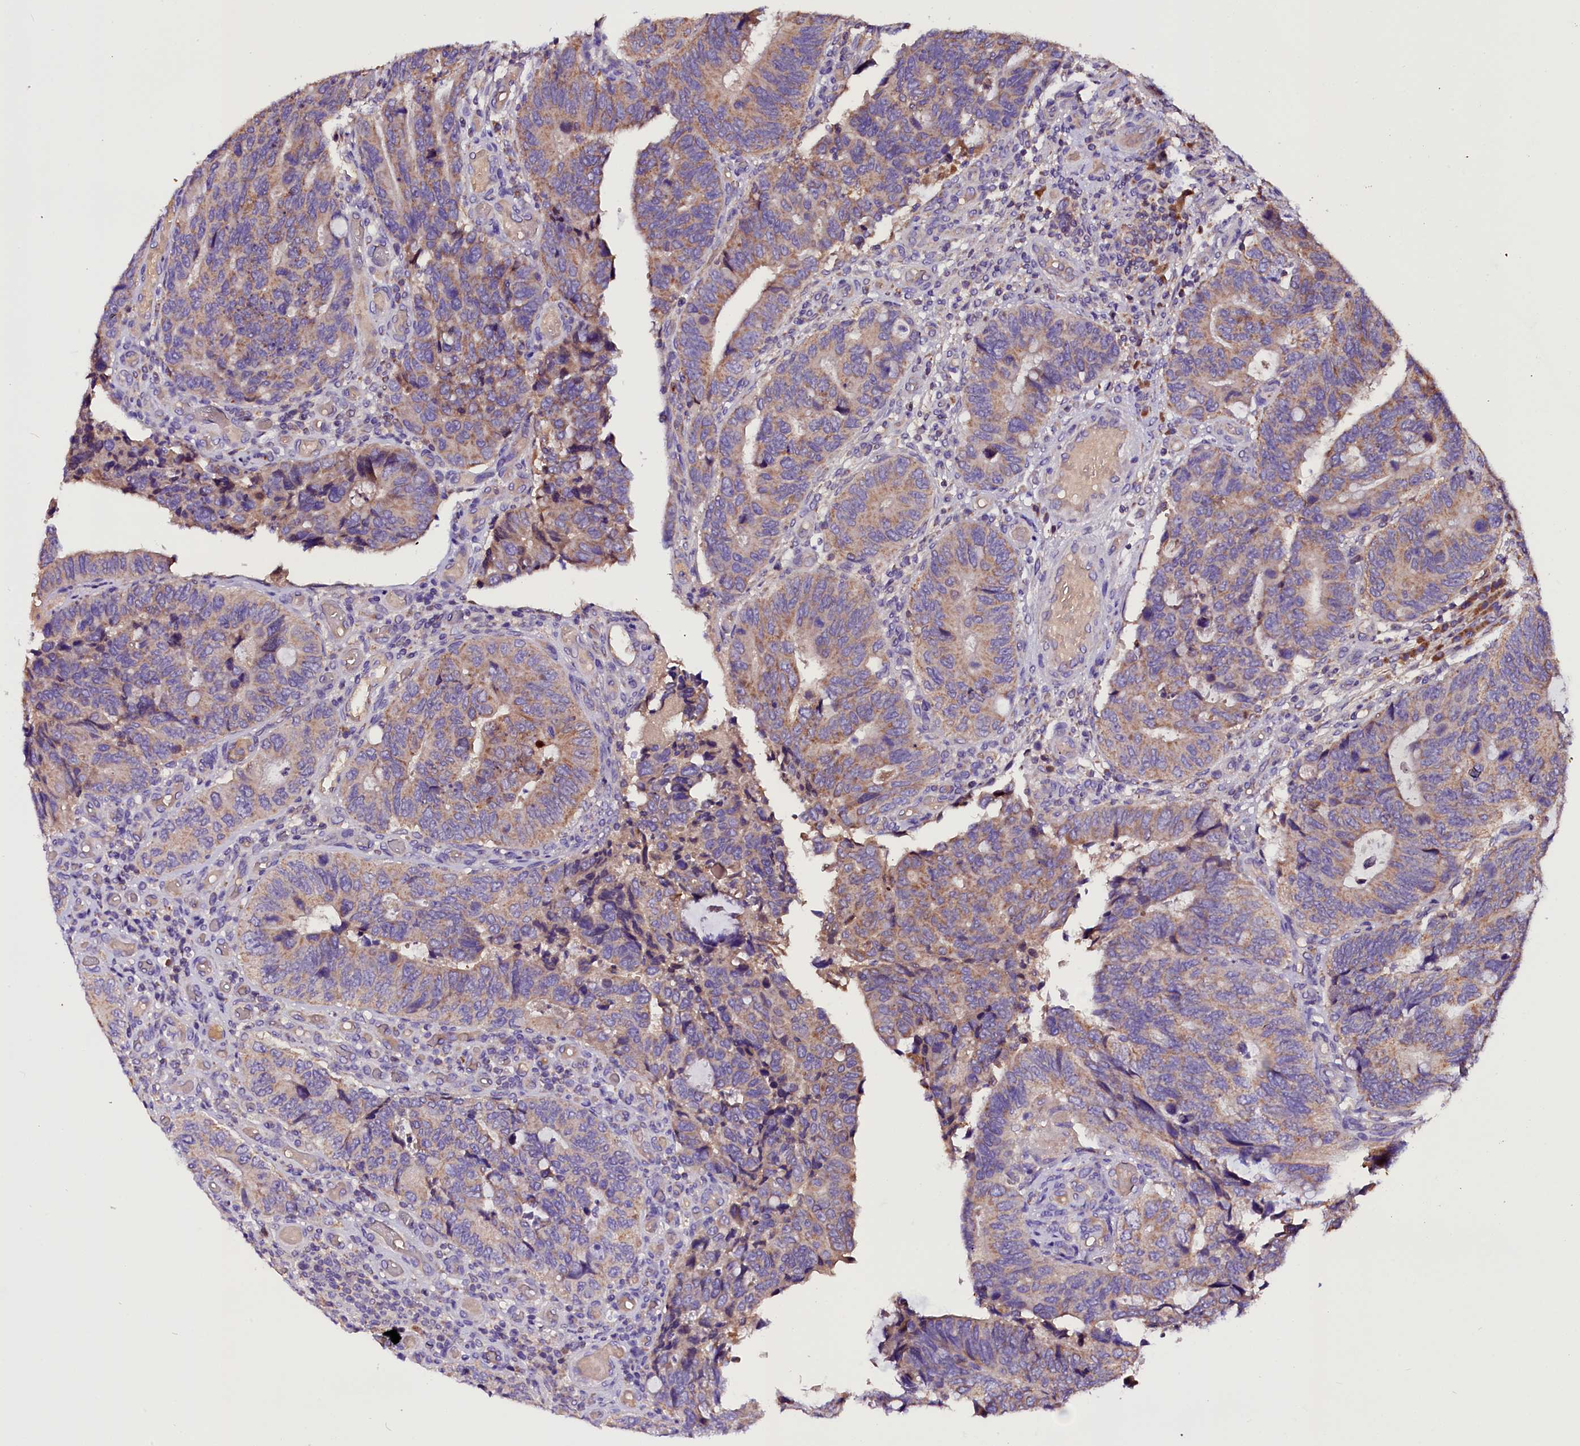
{"staining": {"intensity": "weak", "quantity": ">75%", "location": "cytoplasmic/membranous"}, "tissue": "colorectal cancer", "cell_type": "Tumor cells", "image_type": "cancer", "snomed": [{"axis": "morphology", "description": "Adenocarcinoma, NOS"}, {"axis": "topography", "description": "Colon"}], "caption": "Colorectal cancer was stained to show a protein in brown. There is low levels of weak cytoplasmic/membranous staining in approximately >75% of tumor cells.", "gene": "SIX5", "patient": {"sex": "male", "age": 87}}